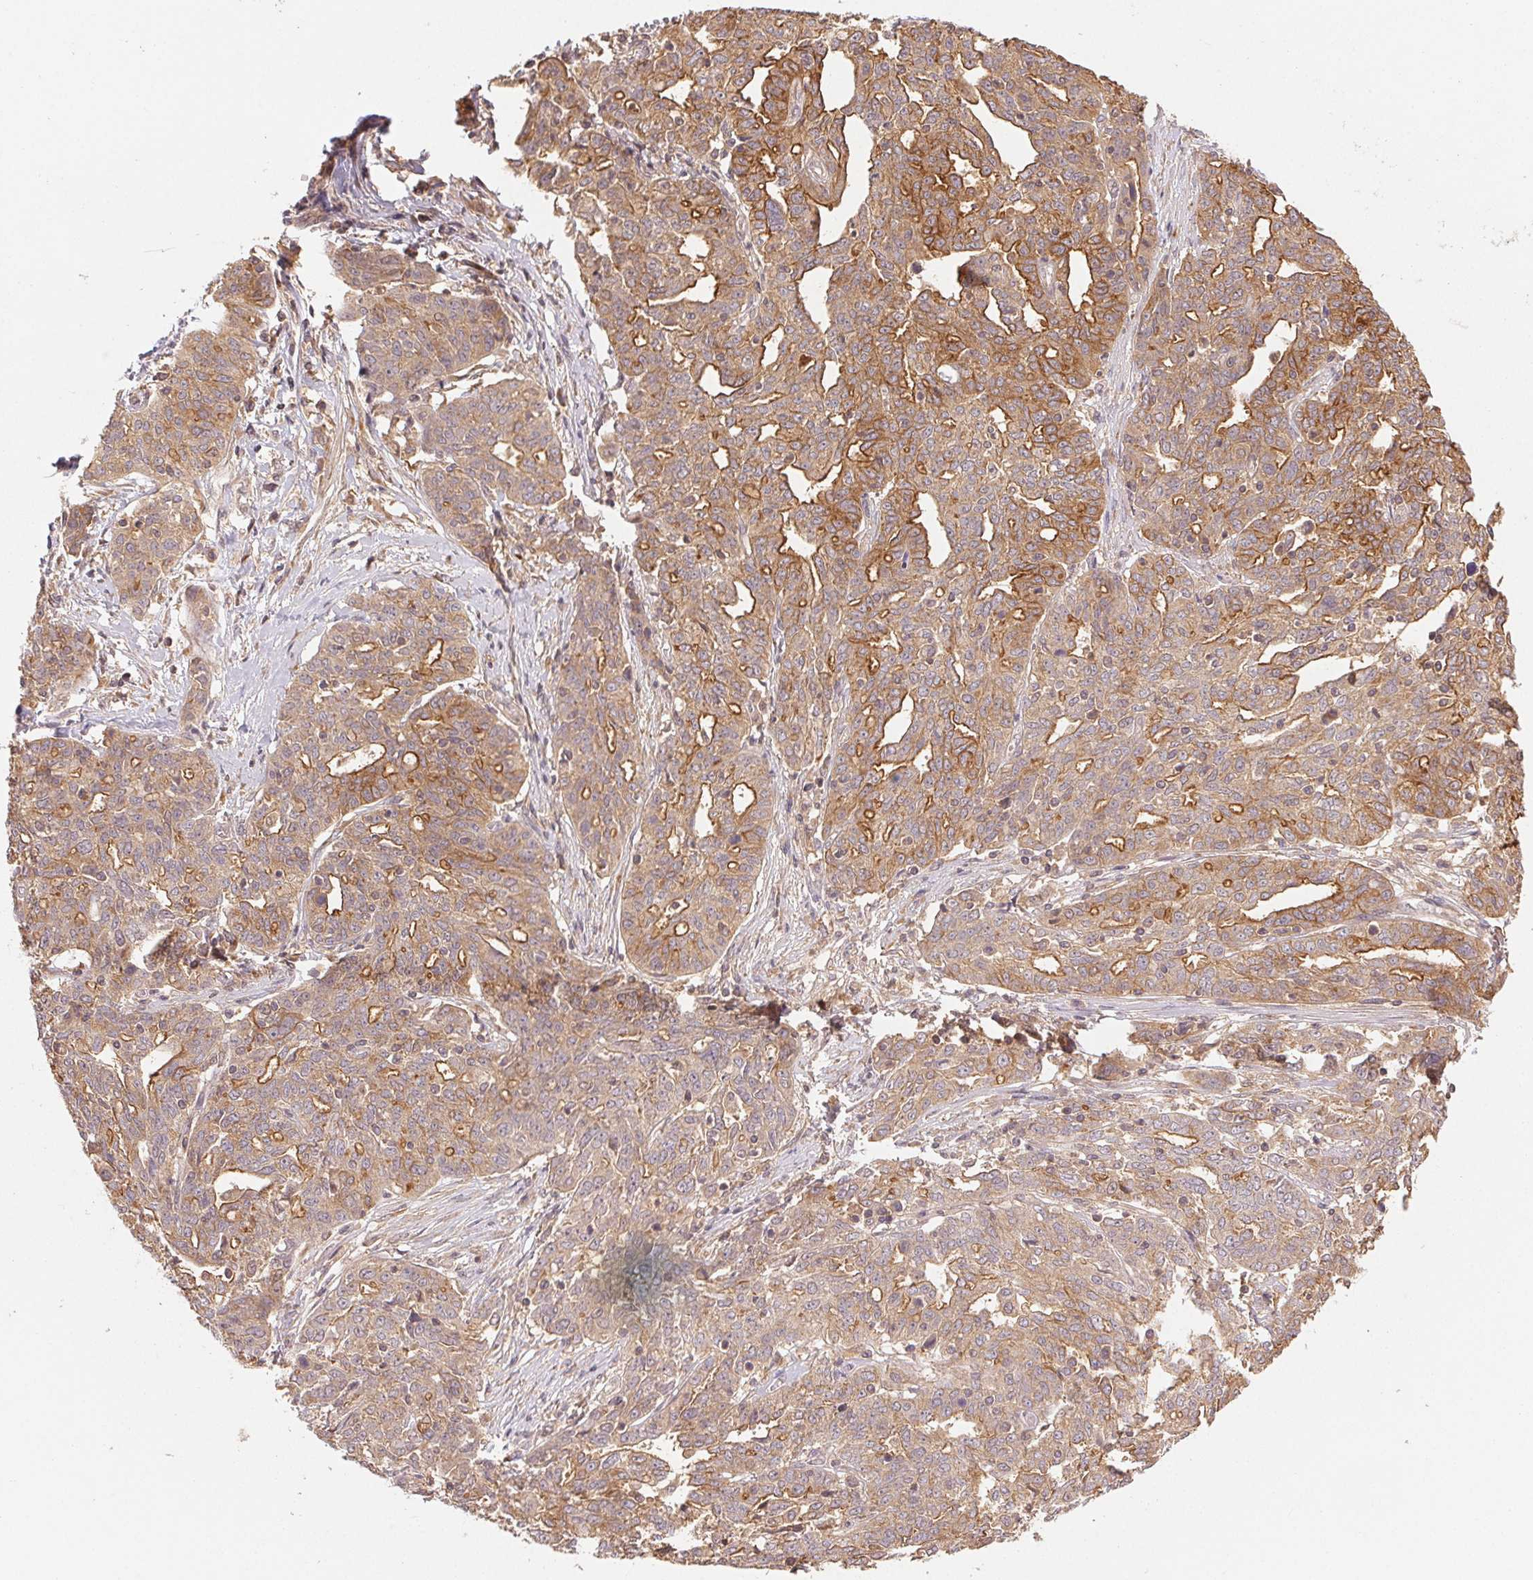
{"staining": {"intensity": "moderate", "quantity": ">75%", "location": "cytoplasmic/membranous"}, "tissue": "ovarian cancer", "cell_type": "Tumor cells", "image_type": "cancer", "snomed": [{"axis": "morphology", "description": "Cystadenocarcinoma, serous, NOS"}, {"axis": "topography", "description": "Ovary"}], "caption": "Ovarian serous cystadenocarcinoma stained with DAB IHC displays medium levels of moderate cytoplasmic/membranous staining in about >75% of tumor cells. The staining was performed using DAB (3,3'-diaminobenzidine), with brown indicating positive protein expression. Nuclei are stained blue with hematoxylin.", "gene": "MAPKAPK2", "patient": {"sex": "female", "age": 67}}